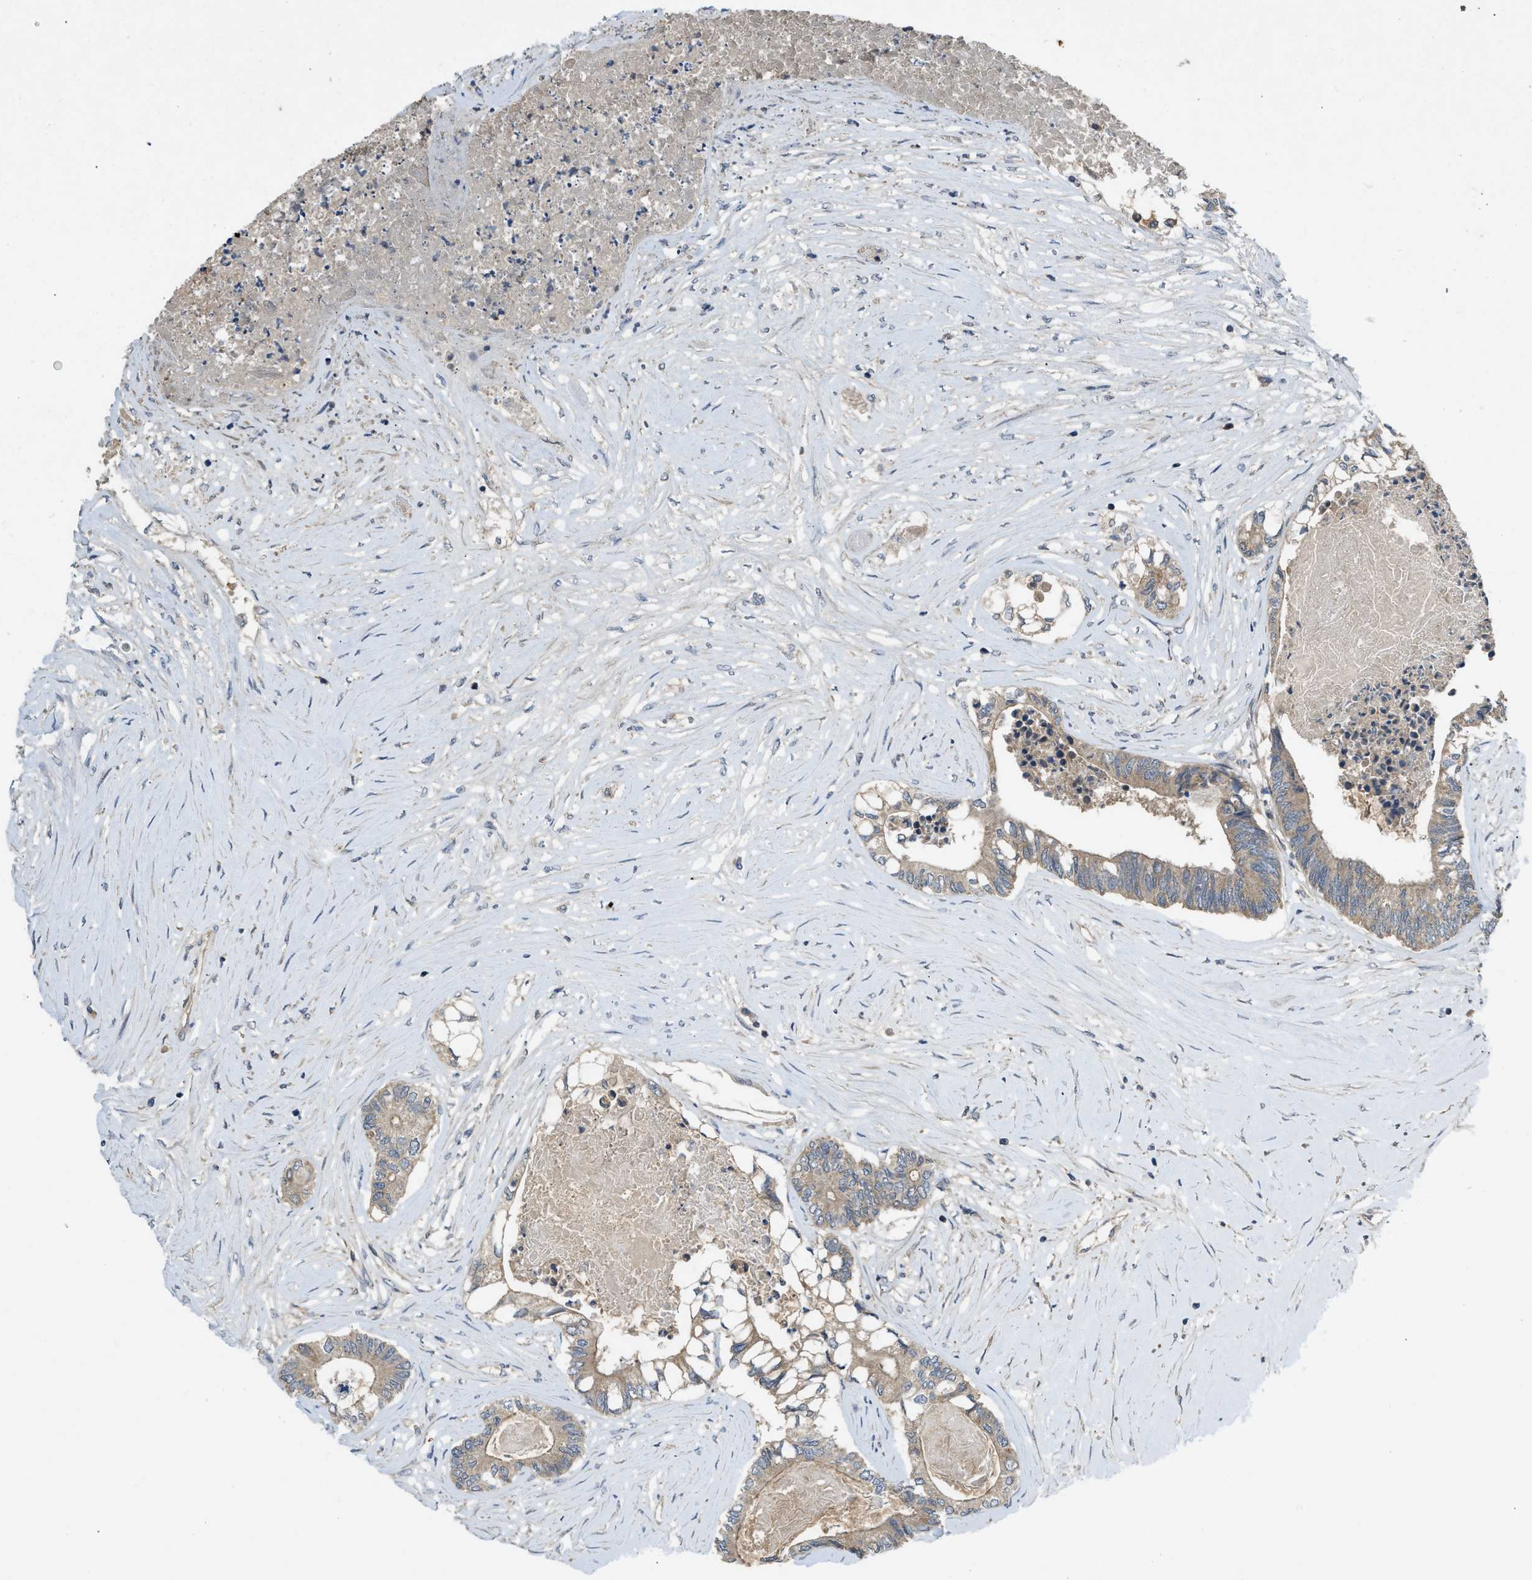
{"staining": {"intensity": "weak", "quantity": "25%-75%", "location": "cytoplasmic/membranous"}, "tissue": "colorectal cancer", "cell_type": "Tumor cells", "image_type": "cancer", "snomed": [{"axis": "morphology", "description": "Adenocarcinoma, NOS"}, {"axis": "topography", "description": "Rectum"}], "caption": "Protein staining of colorectal cancer (adenocarcinoma) tissue displays weak cytoplasmic/membranous expression in about 25%-75% of tumor cells.", "gene": "PPP3CA", "patient": {"sex": "male", "age": 63}}